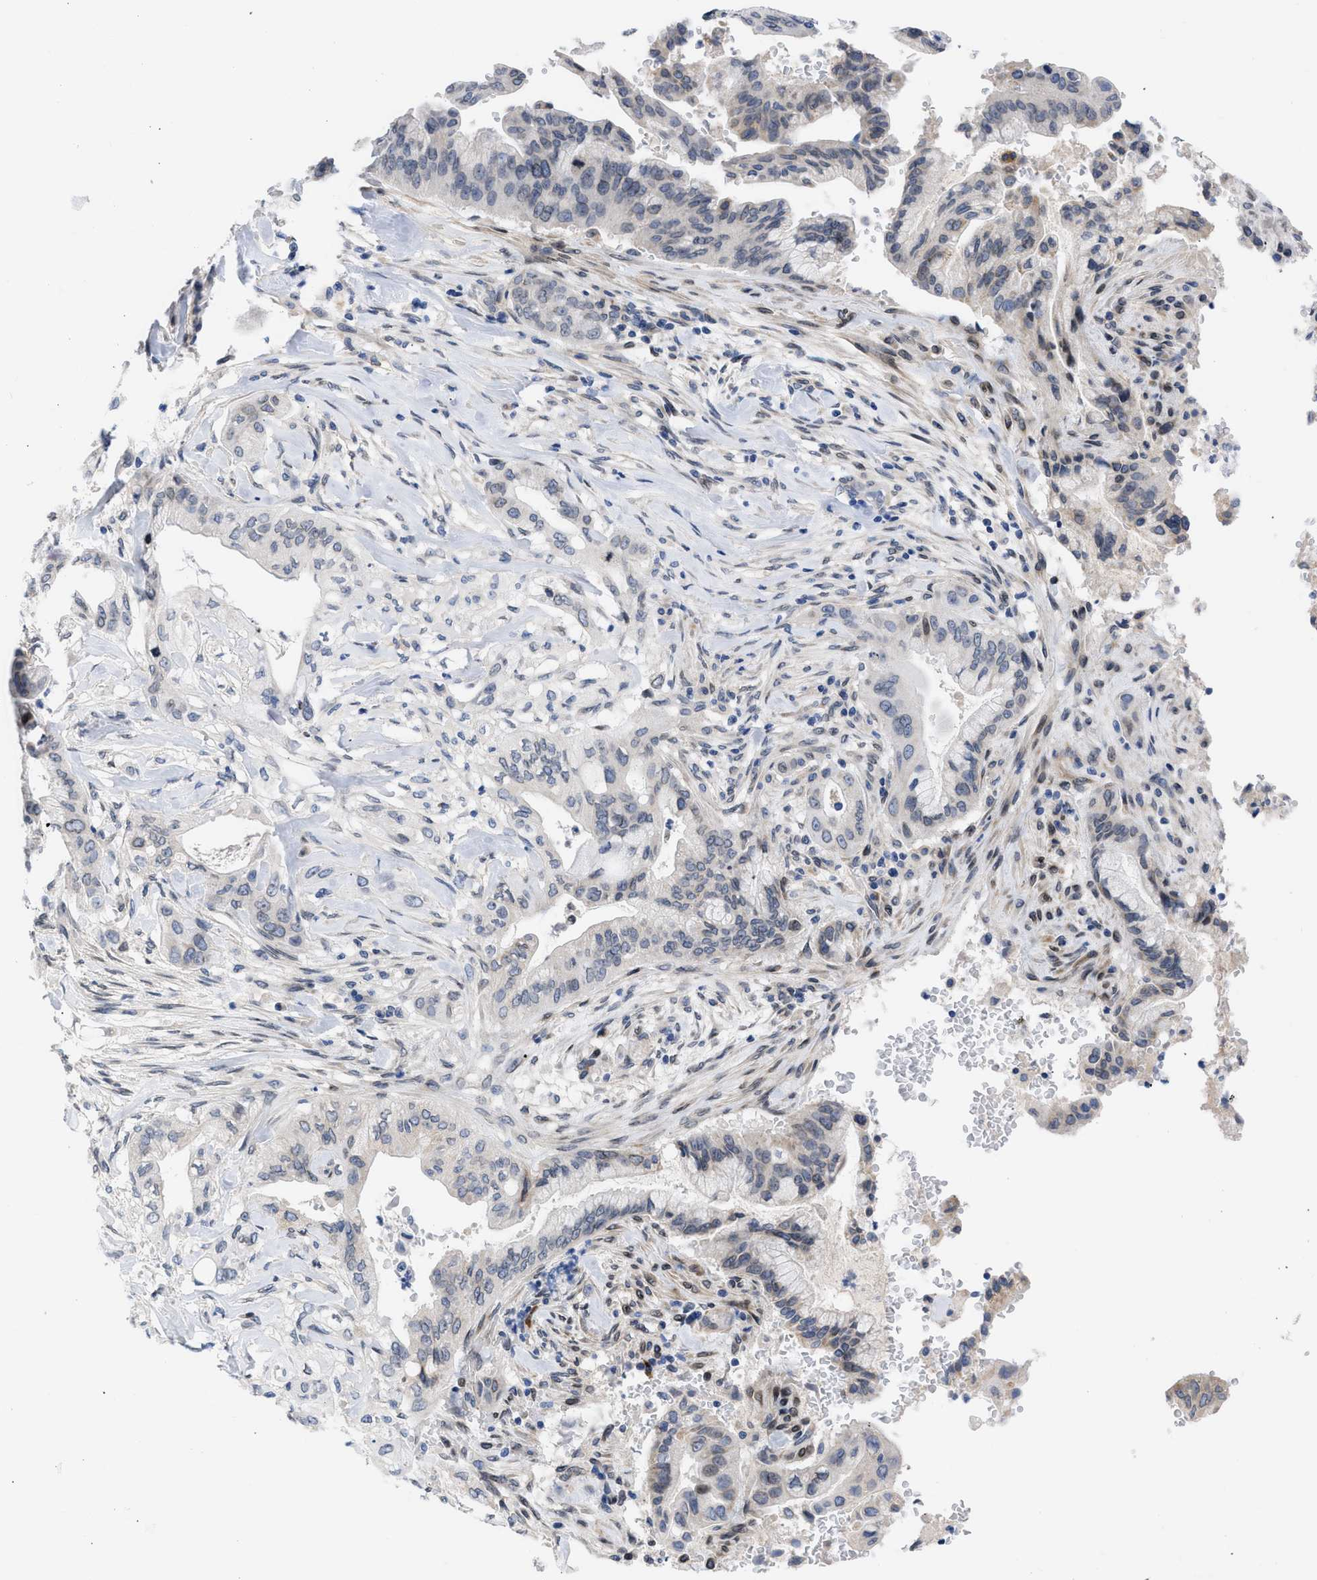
{"staining": {"intensity": "weak", "quantity": "25%-75%", "location": "cytoplasmic/membranous,nuclear"}, "tissue": "pancreatic cancer", "cell_type": "Tumor cells", "image_type": "cancer", "snomed": [{"axis": "morphology", "description": "Adenocarcinoma, NOS"}, {"axis": "topography", "description": "Pancreas"}], "caption": "Immunohistochemical staining of pancreatic cancer (adenocarcinoma) demonstrates low levels of weak cytoplasmic/membranous and nuclear staining in about 25%-75% of tumor cells.", "gene": "NUP35", "patient": {"sex": "female", "age": 73}}